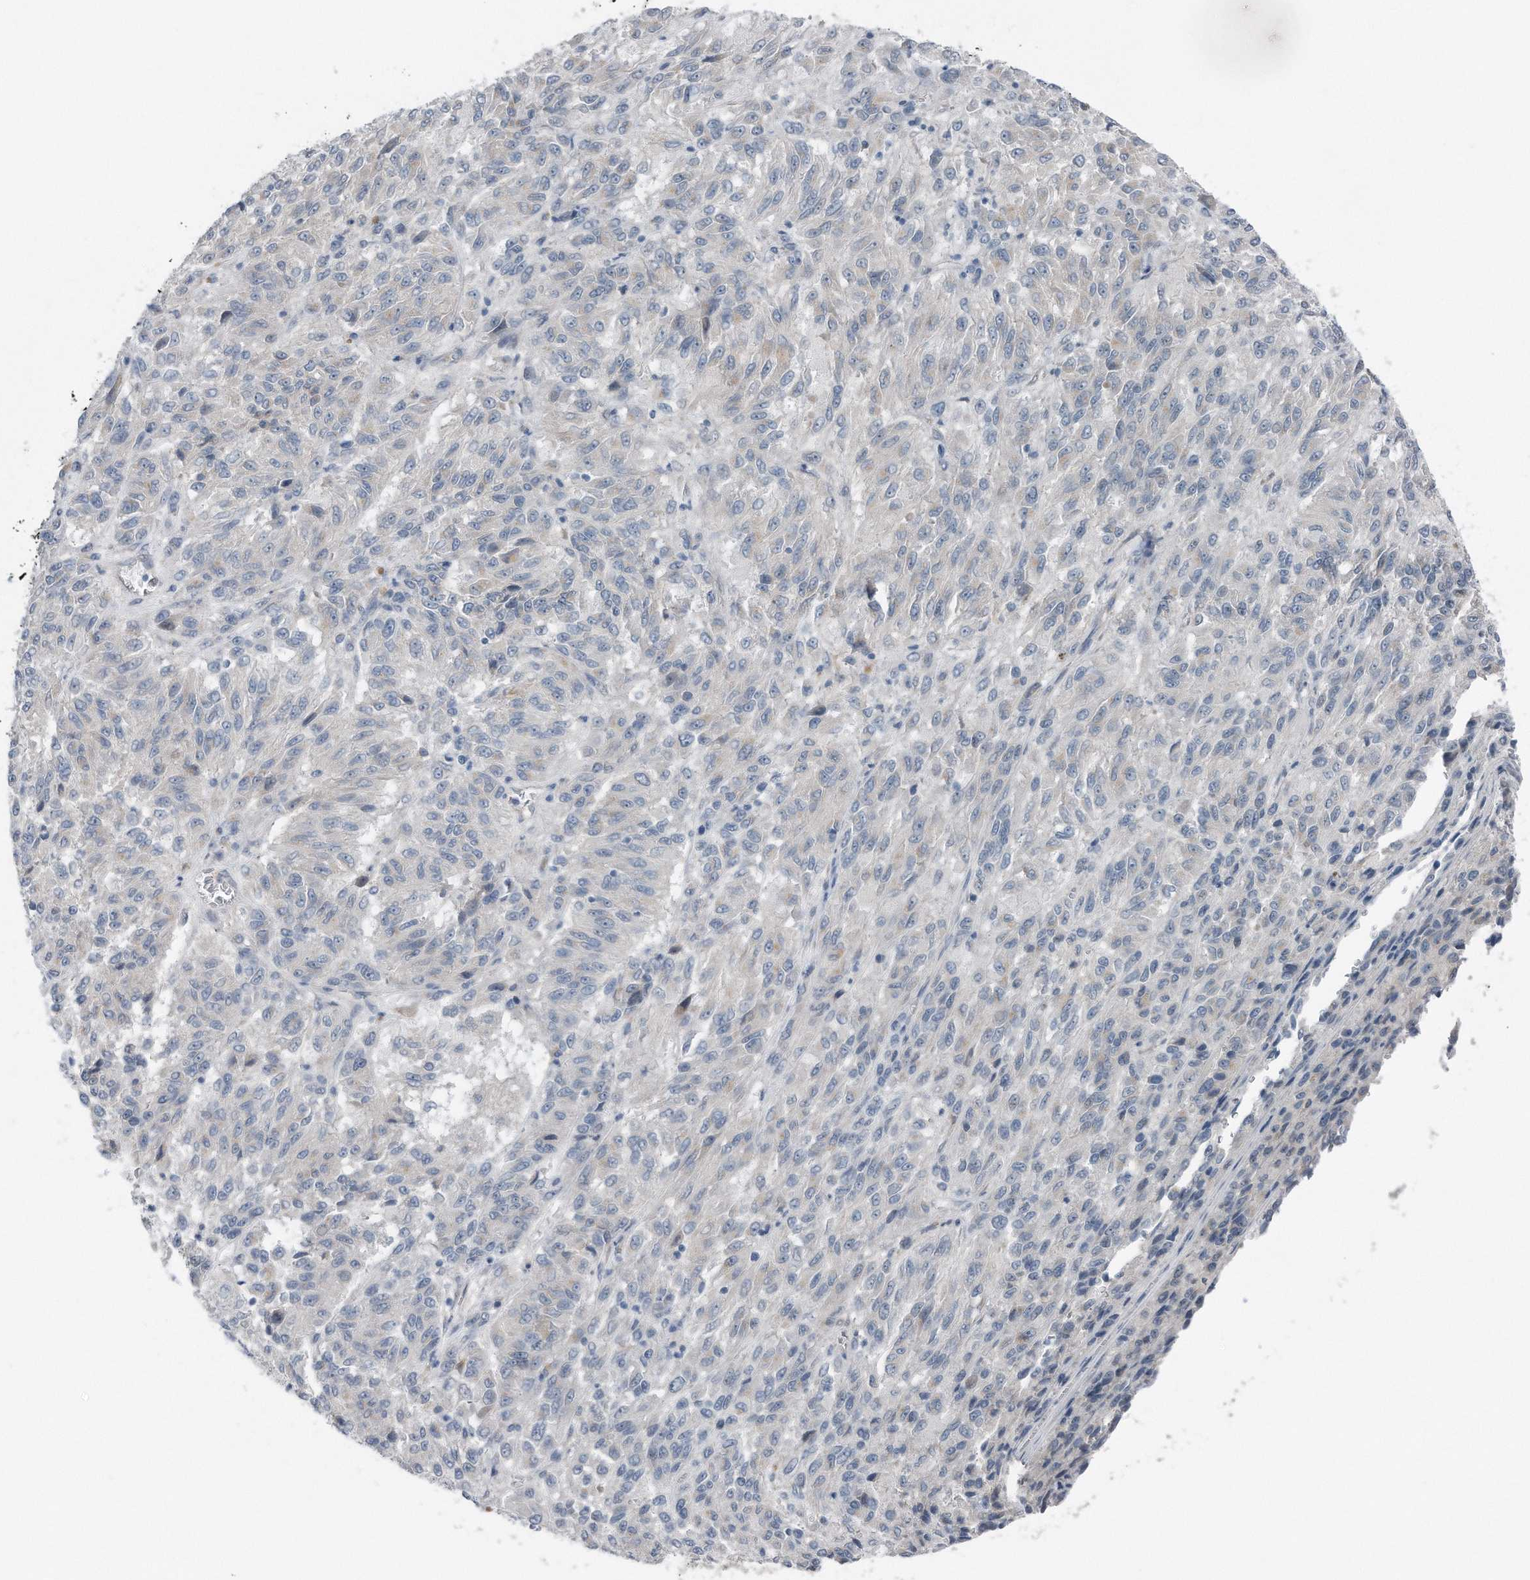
{"staining": {"intensity": "negative", "quantity": "none", "location": "none"}, "tissue": "melanoma", "cell_type": "Tumor cells", "image_type": "cancer", "snomed": [{"axis": "morphology", "description": "Malignant melanoma, Metastatic site"}, {"axis": "topography", "description": "Lung"}], "caption": "The image reveals no staining of tumor cells in malignant melanoma (metastatic site).", "gene": "YRDC", "patient": {"sex": "male", "age": 64}}